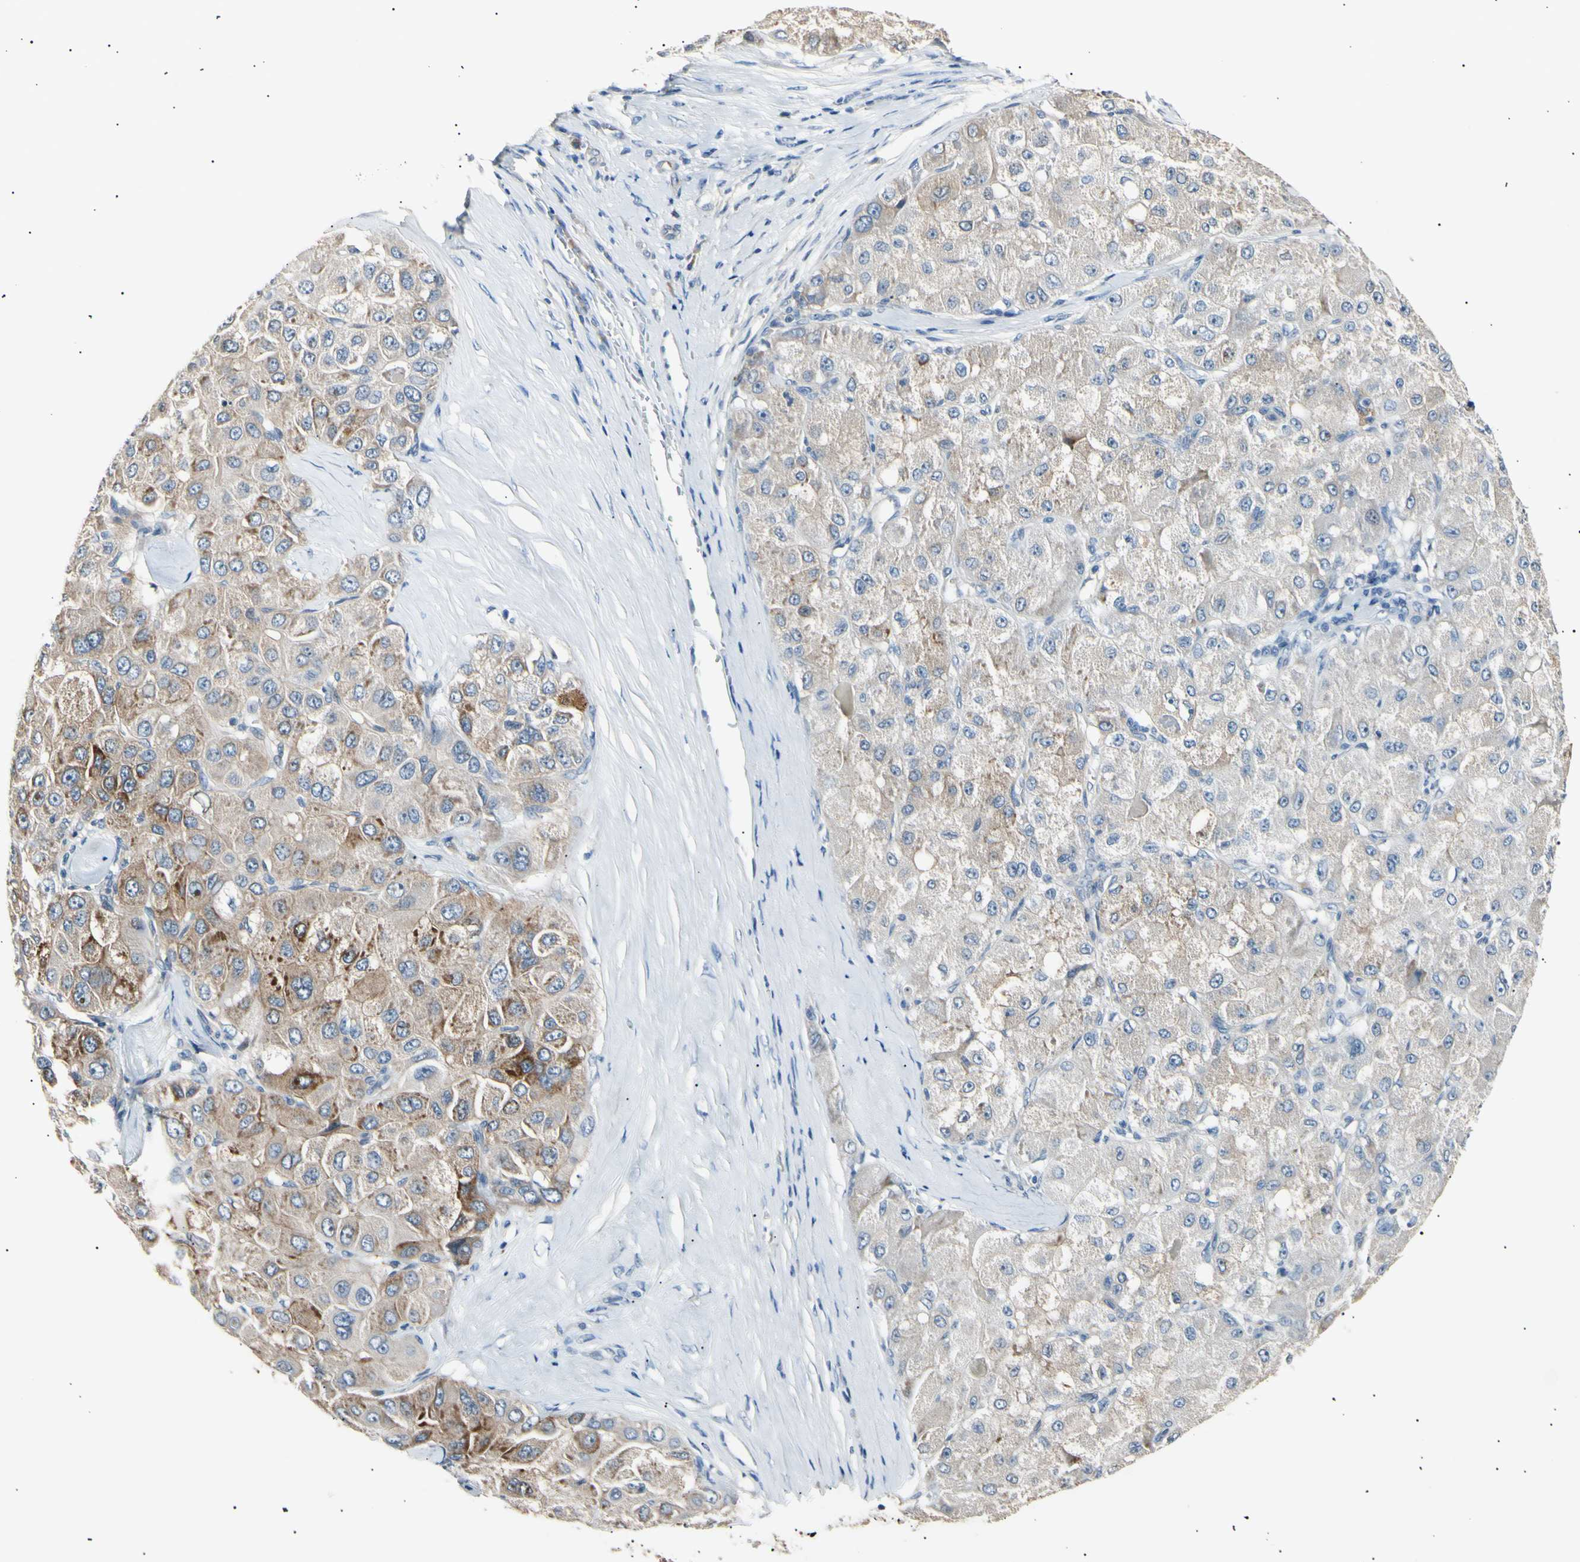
{"staining": {"intensity": "moderate", "quantity": "<25%", "location": "cytoplasmic/membranous"}, "tissue": "liver cancer", "cell_type": "Tumor cells", "image_type": "cancer", "snomed": [{"axis": "morphology", "description": "Carcinoma, Hepatocellular, NOS"}, {"axis": "topography", "description": "Liver"}], "caption": "DAB (3,3'-diaminobenzidine) immunohistochemical staining of human hepatocellular carcinoma (liver) reveals moderate cytoplasmic/membranous protein staining in approximately <25% of tumor cells.", "gene": "LDLR", "patient": {"sex": "male", "age": 80}}